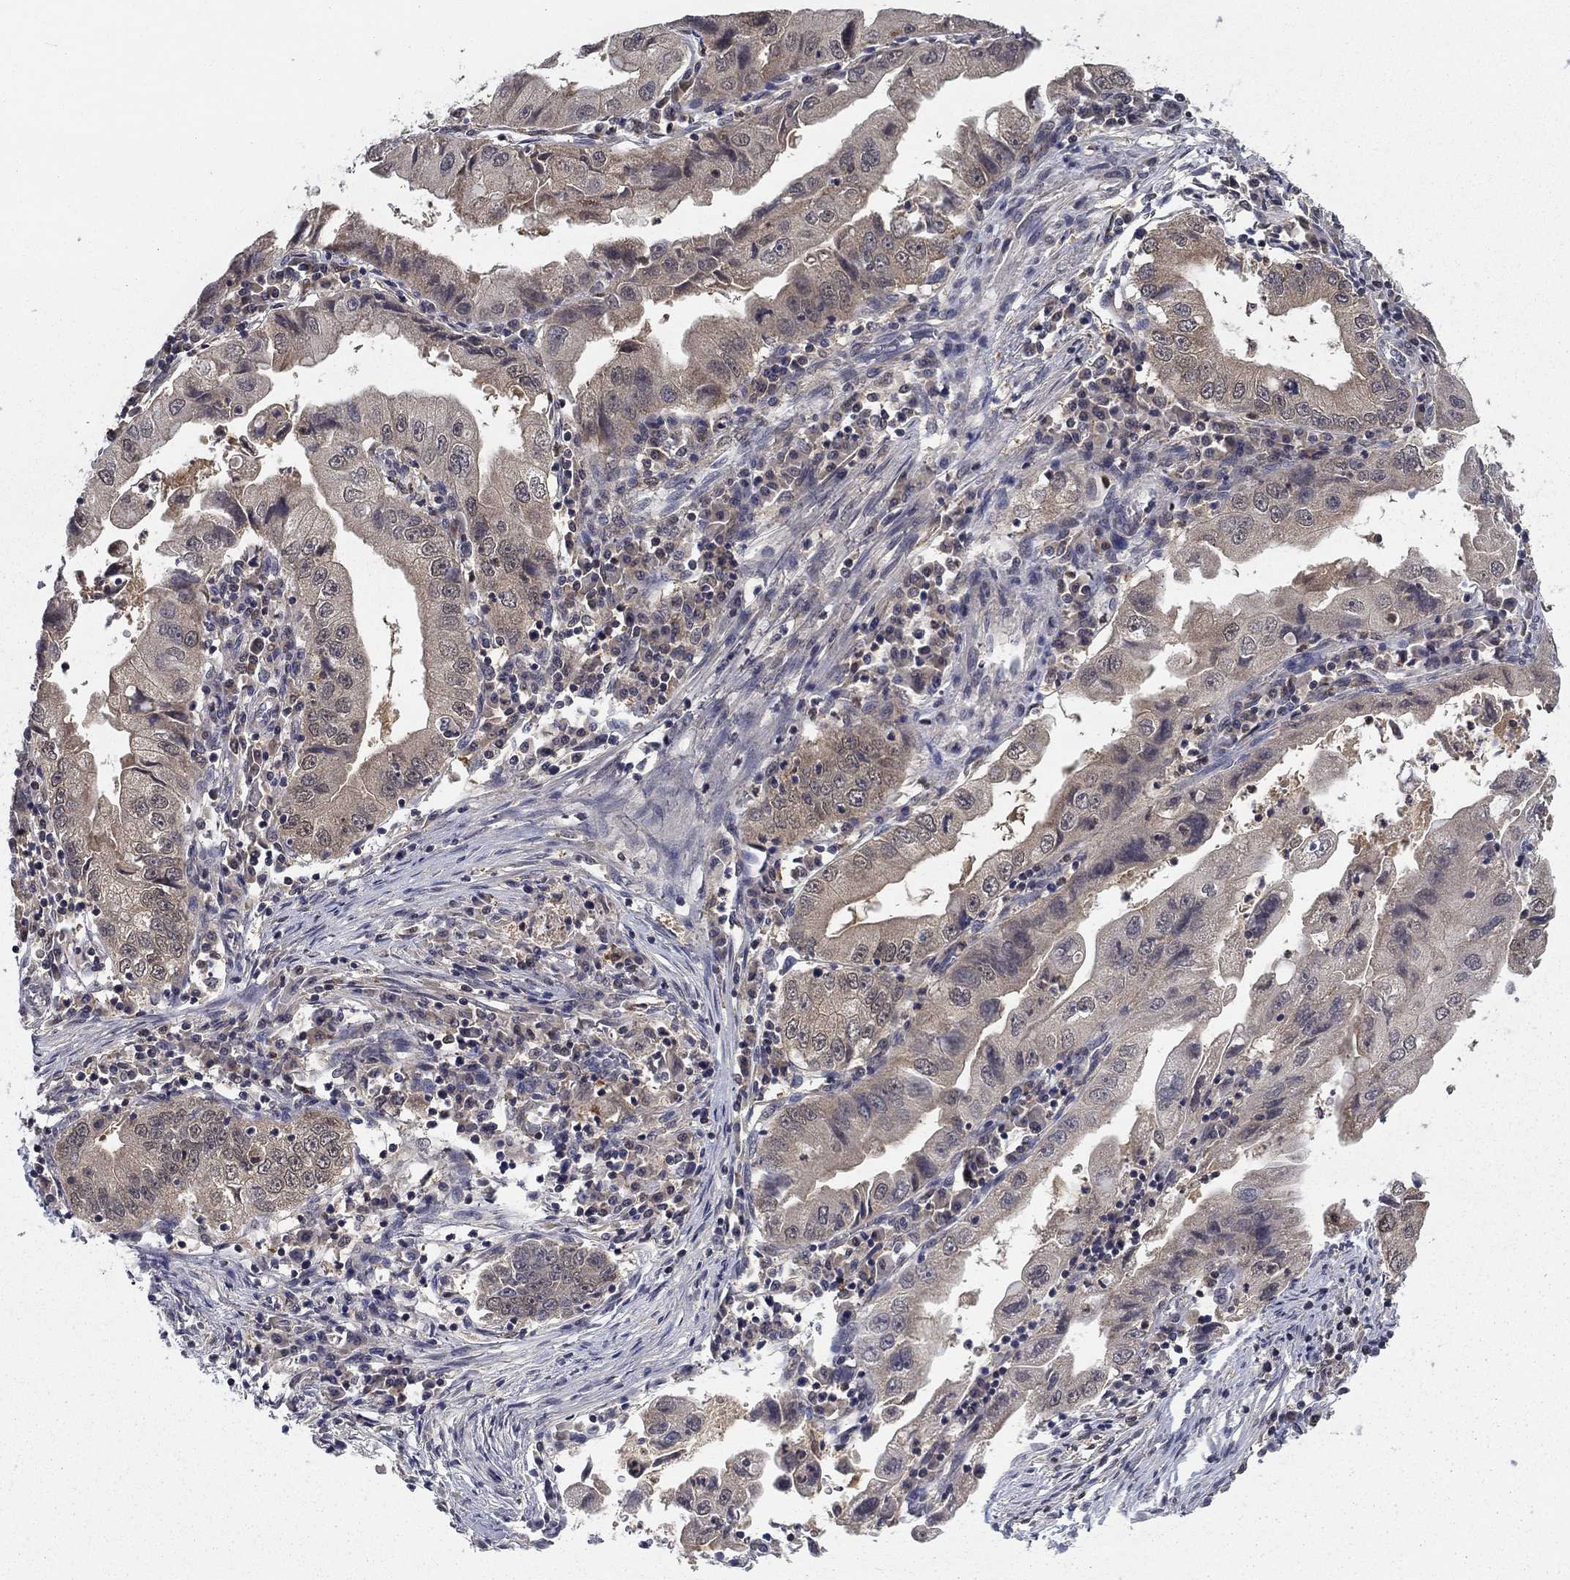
{"staining": {"intensity": "negative", "quantity": "none", "location": "none"}, "tissue": "stomach cancer", "cell_type": "Tumor cells", "image_type": "cancer", "snomed": [{"axis": "morphology", "description": "Adenocarcinoma, NOS"}, {"axis": "topography", "description": "Stomach"}], "caption": "The immunohistochemistry (IHC) photomicrograph has no significant staining in tumor cells of stomach cancer tissue.", "gene": "NIT2", "patient": {"sex": "male", "age": 76}}